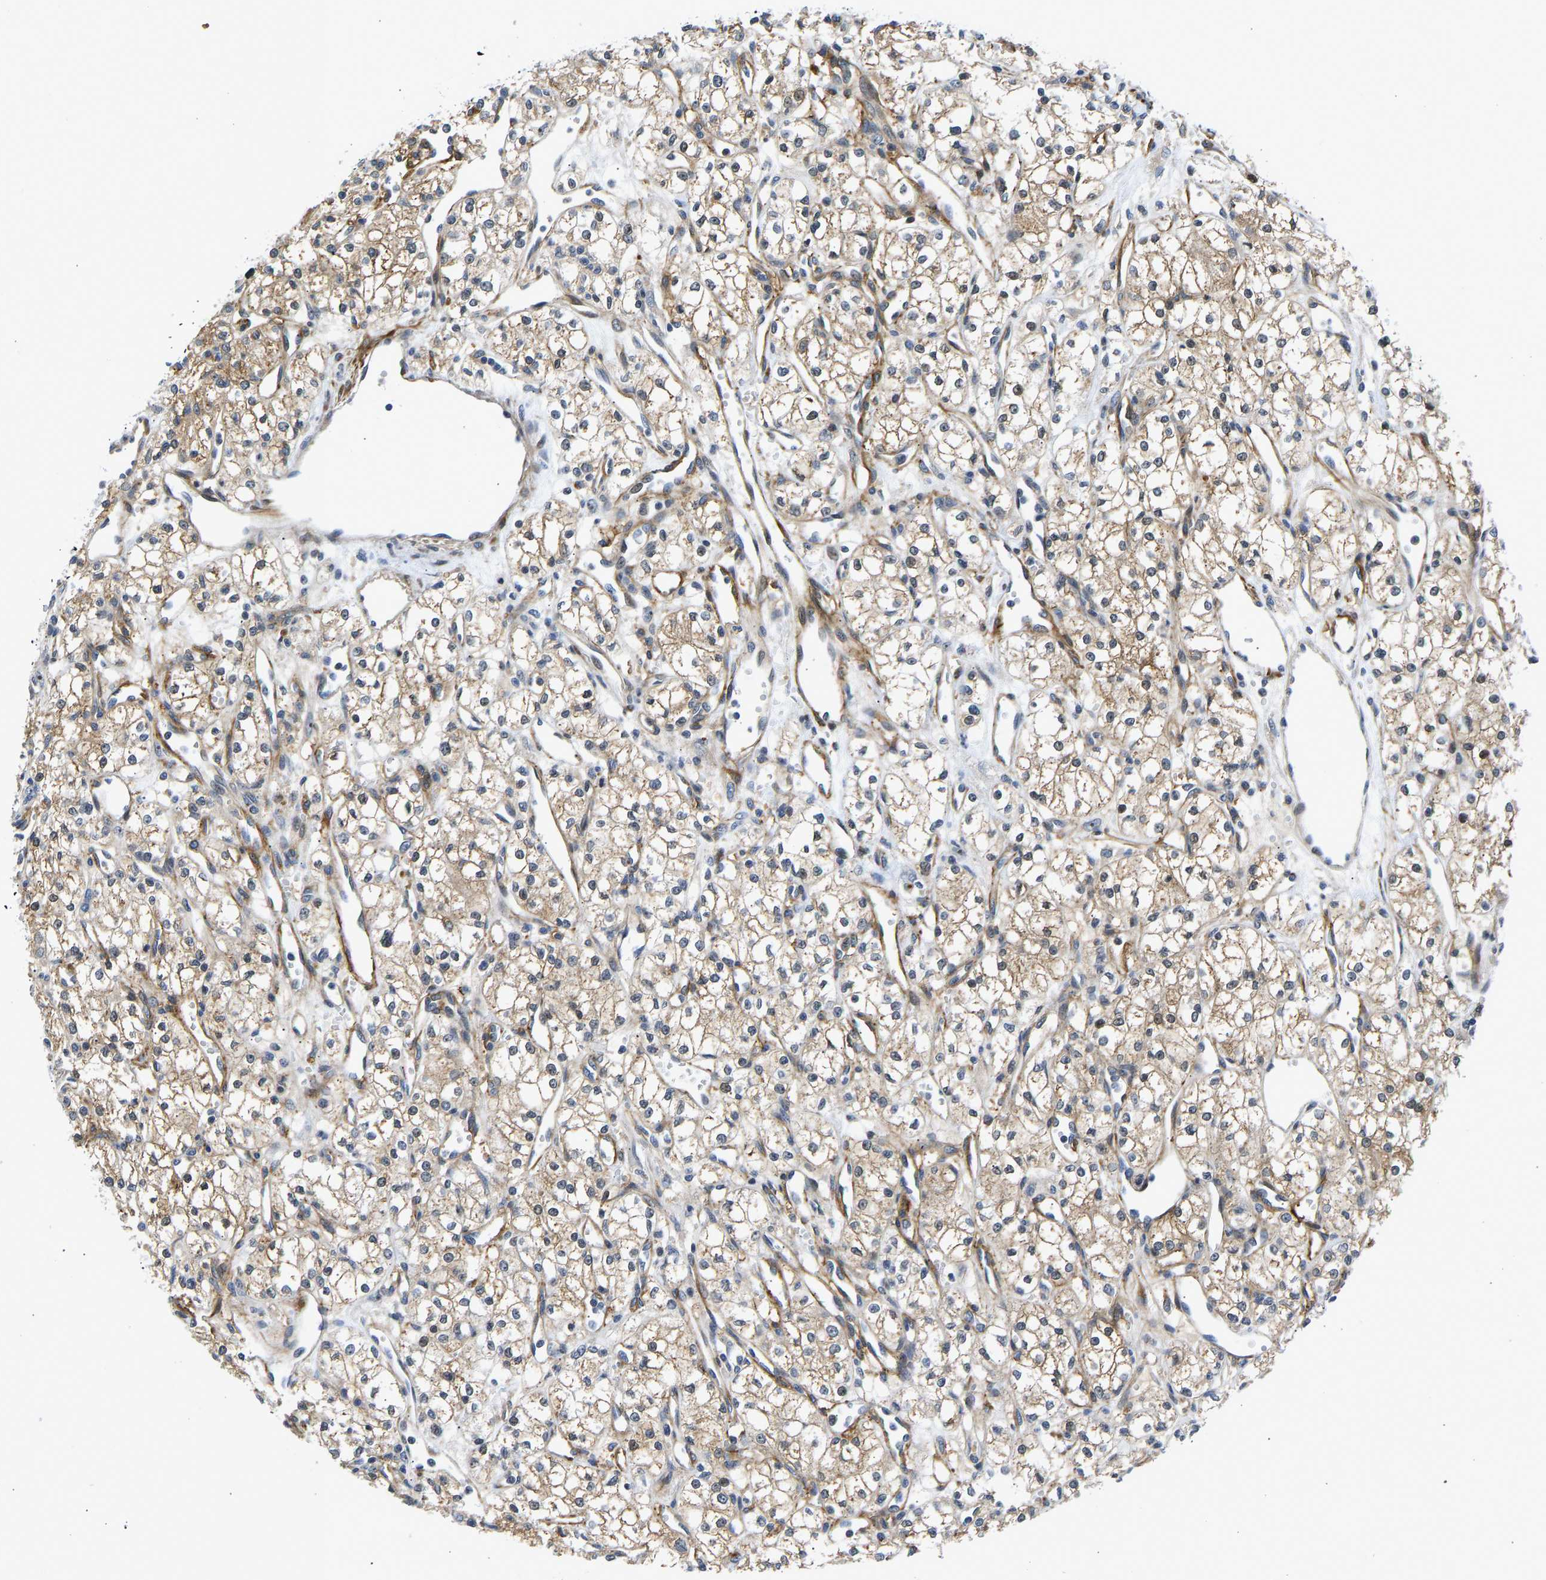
{"staining": {"intensity": "weak", "quantity": "25%-75%", "location": "cytoplasmic/membranous"}, "tissue": "renal cancer", "cell_type": "Tumor cells", "image_type": "cancer", "snomed": [{"axis": "morphology", "description": "Adenocarcinoma, NOS"}, {"axis": "topography", "description": "Kidney"}], "caption": "Immunohistochemistry (IHC) staining of renal cancer (adenocarcinoma), which exhibits low levels of weak cytoplasmic/membranous expression in approximately 25%-75% of tumor cells indicating weak cytoplasmic/membranous protein staining. The staining was performed using DAB (brown) for protein detection and nuclei were counterstained in hematoxylin (blue).", "gene": "RESF1", "patient": {"sex": "male", "age": 59}}